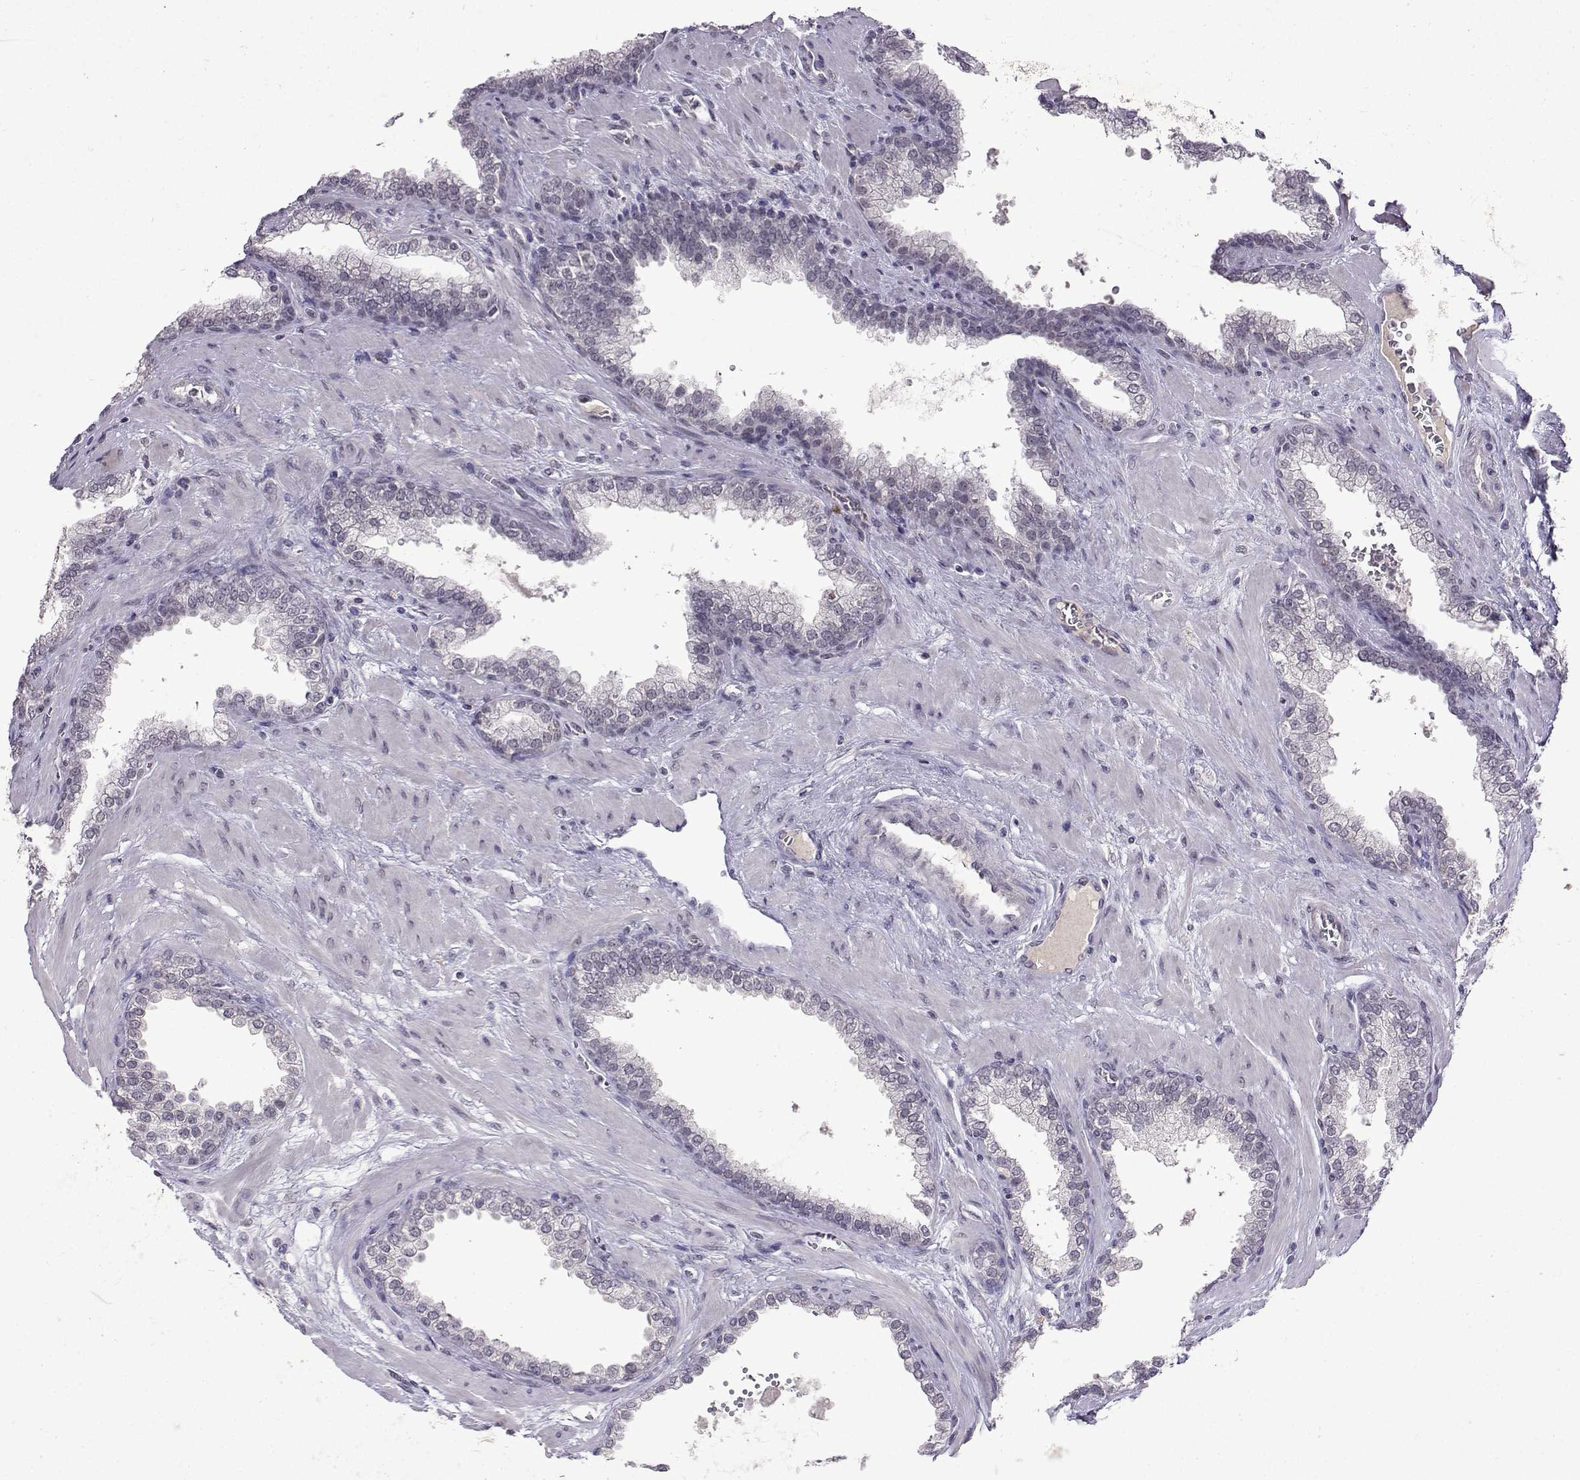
{"staining": {"intensity": "negative", "quantity": "none", "location": "none"}, "tissue": "prostate cancer", "cell_type": "Tumor cells", "image_type": "cancer", "snomed": [{"axis": "morphology", "description": "Adenocarcinoma, NOS"}, {"axis": "topography", "description": "Prostate"}], "caption": "An image of adenocarcinoma (prostate) stained for a protein displays no brown staining in tumor cells. (Stains: DAB (3,3'-diaminobenzidine) immunohistochemistry with hematoxylin counter stain, Microscopy: brightfield microscopy at high magnification).", "gene": "CCL28", "patient": {"sex": "male", "age": 67}}